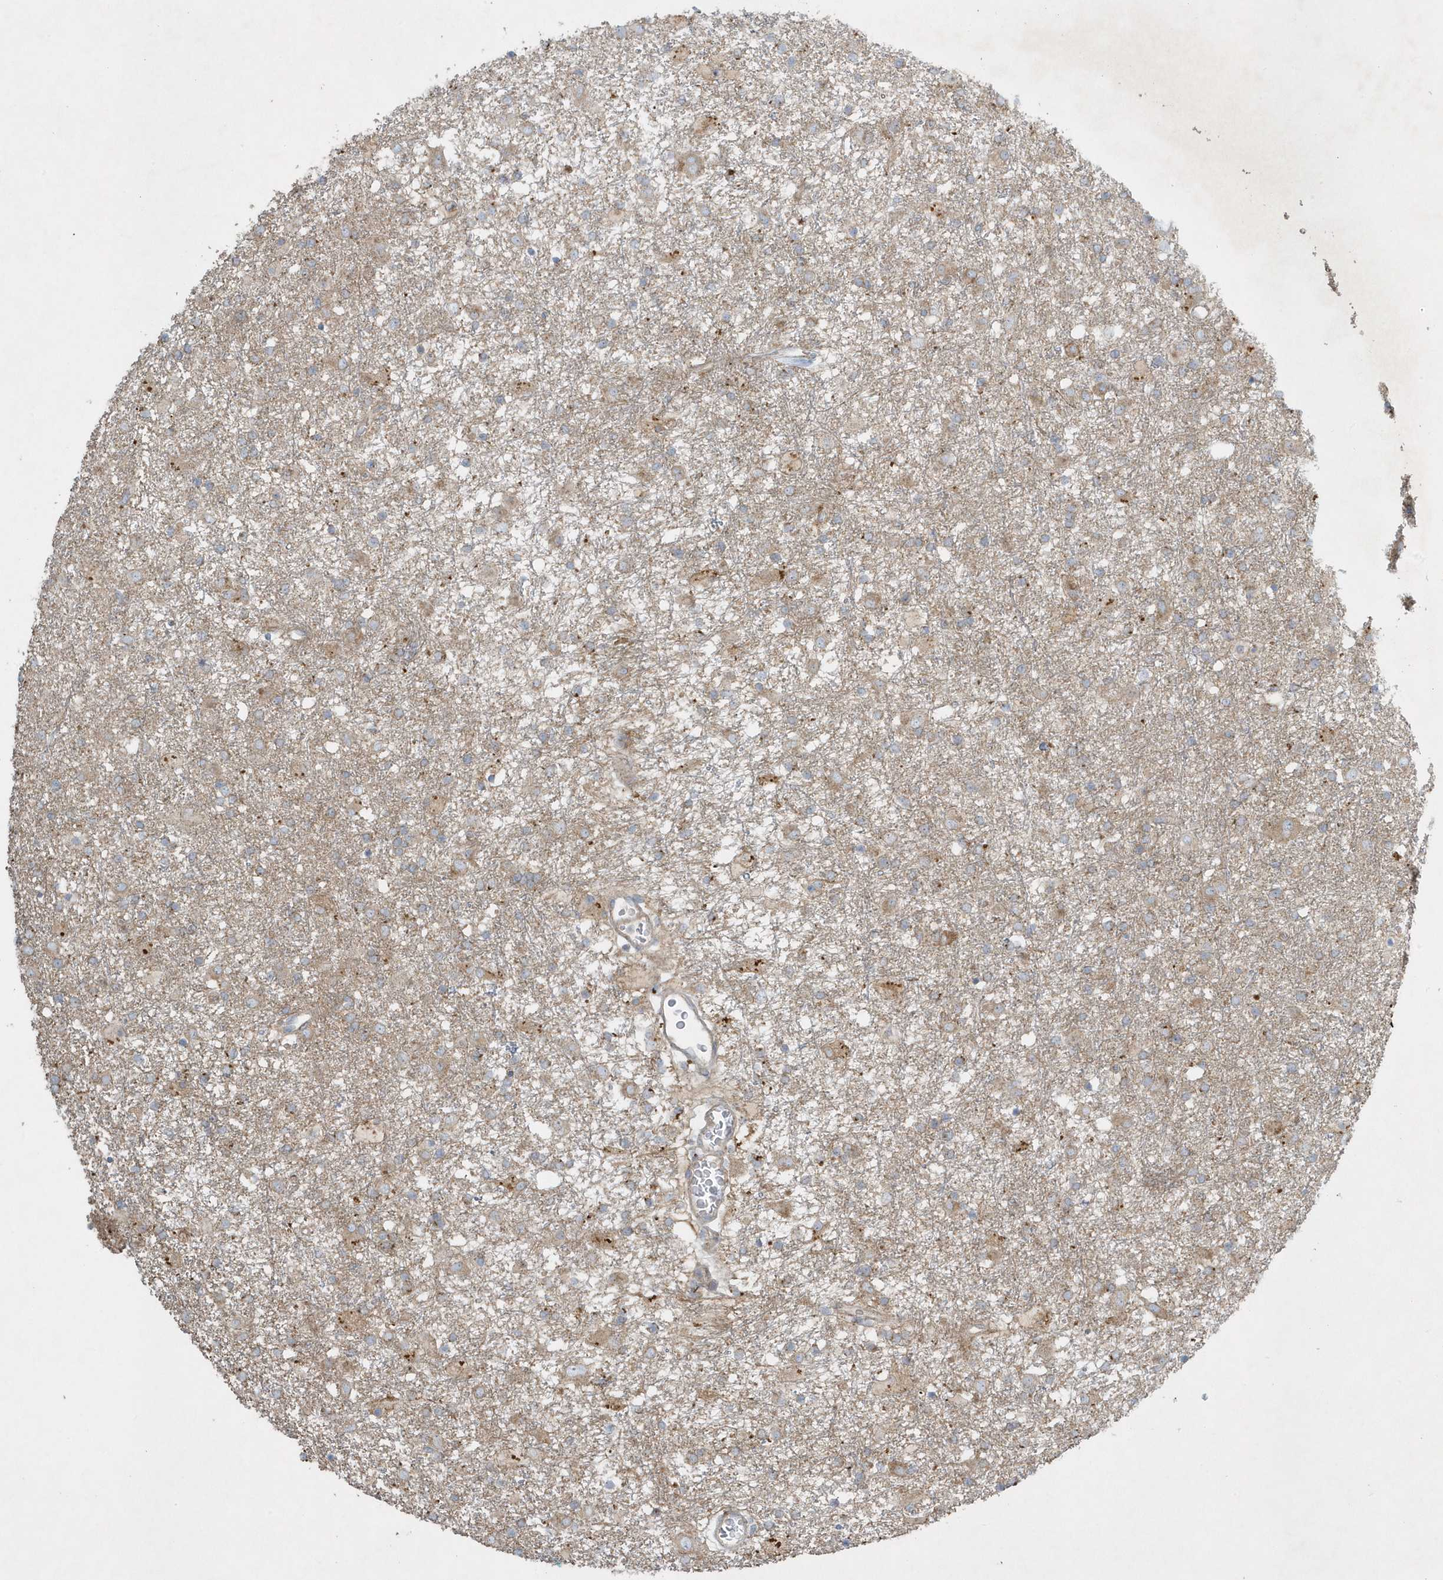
{"staining": {"intensity": "weak", "quantity": ">75%", "location": "cytoplasmic/membranous"}, "tissue": "glioma", "cell_type": "Tumor cells", "image_type": "cancer", "snomed": [{"axis": "morphology", "description": "Glioma, malignant, Low grade"}, {"axis": "topography", "description": "Brain"}], "caption": "A low amount of weak cytoplasmic/membranous positivity is present in about >75% of tumor cells in malignant low-grade glioma tissue.", "gene": "SLC38A2", "patient": {"sex": "male", "age": 65}}